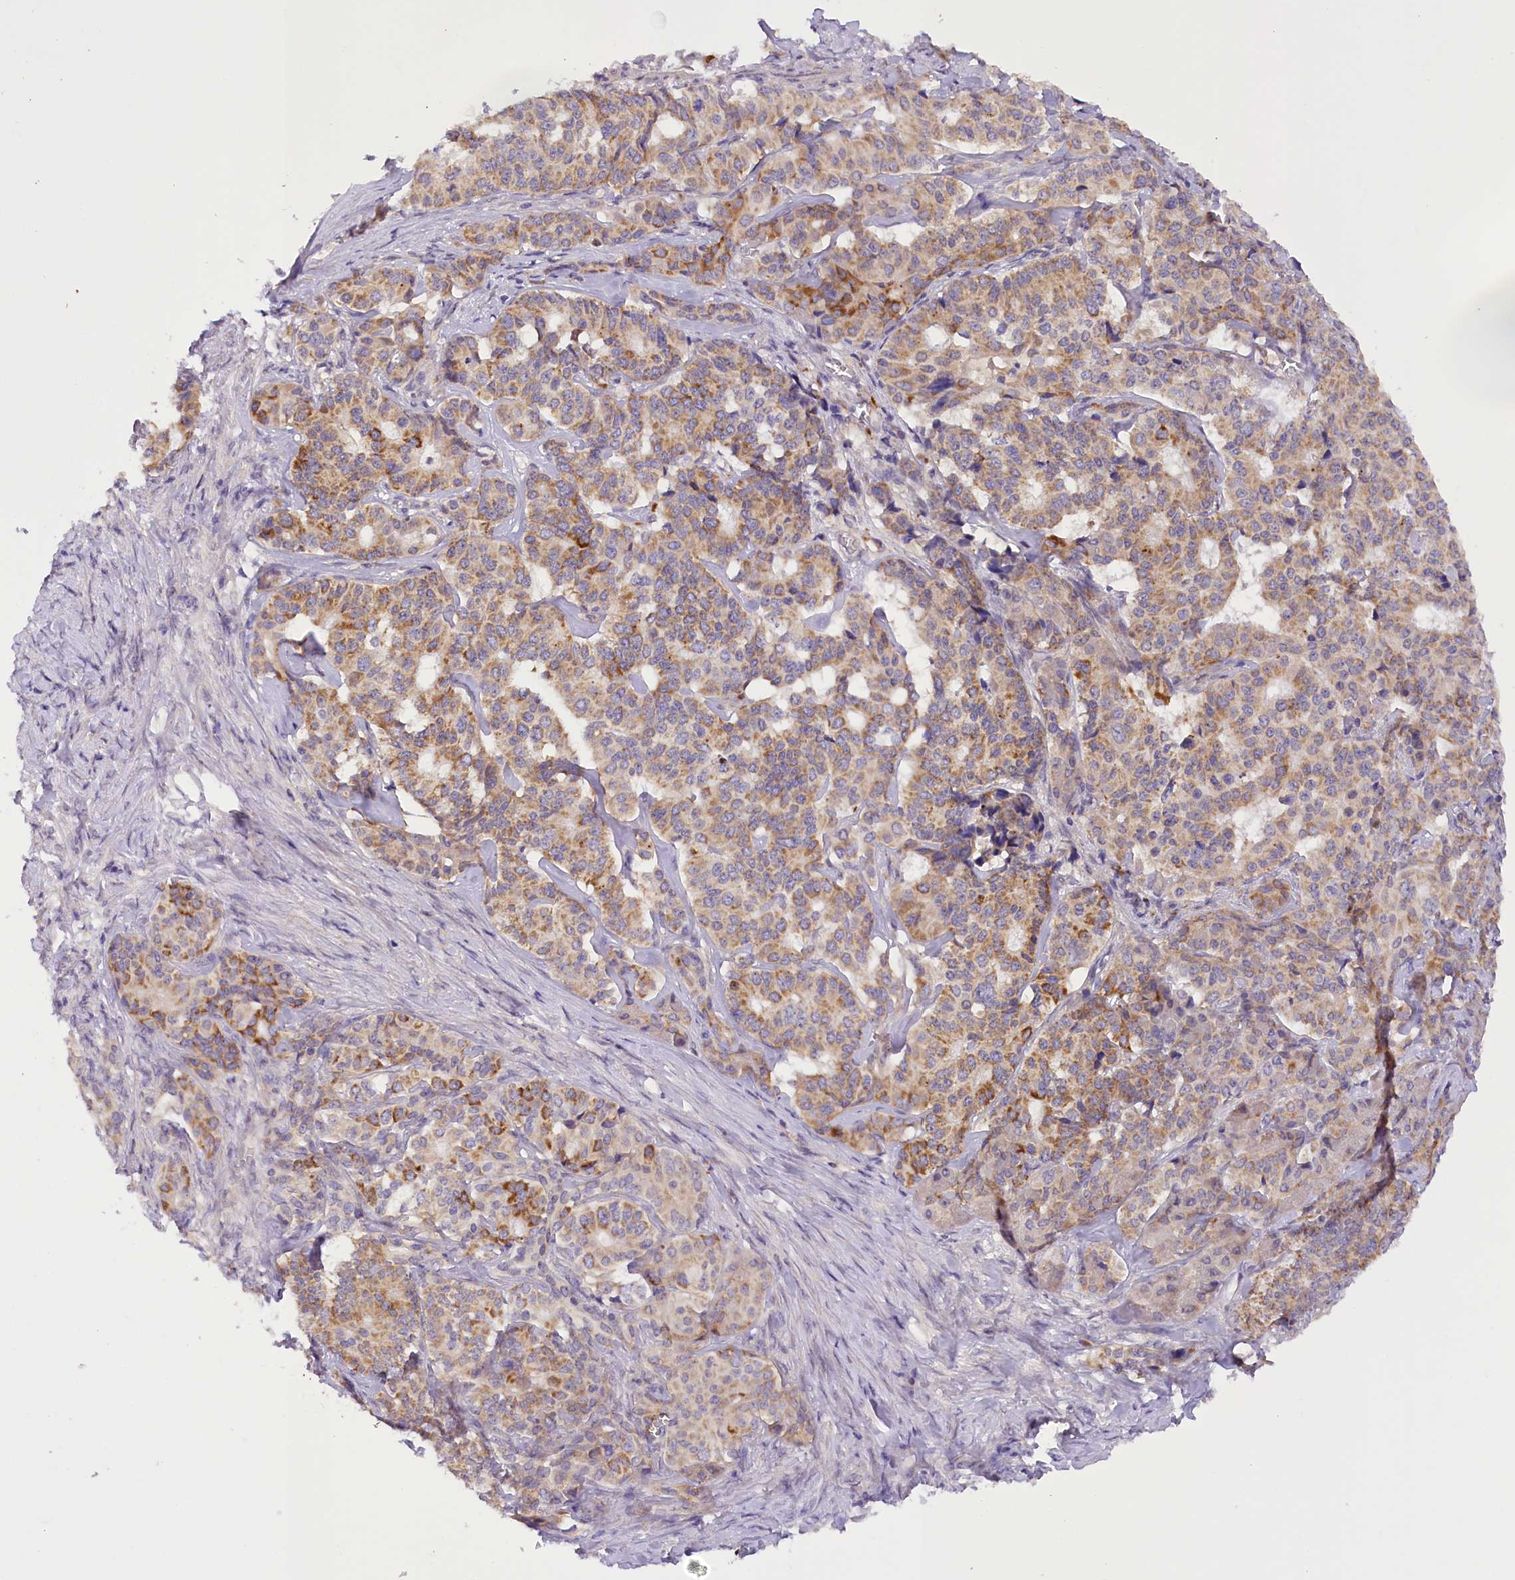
{"staining": {"intensity": "moderate", "quantity": ">75%", "location": "cytoplasmic/membranous"}, "tissue": "pancreatic cancer", "cell_type": "Tumor cells", "image_type": "cancer", "snomed": [{"axis": "morphology", "description": "Adenocarcinoma, NOS"}, {"axis": "topography", "description": "Pancreas"}], "caption": "A histopathology image of human pancreatic cancer (adenocarcinoma) stained for a protein reveals moderate cytoplasmic/membranous brown staining in tumor cells.", "gene": "DCUN1D1", "patient": {"sex": "female", "age": 74}}